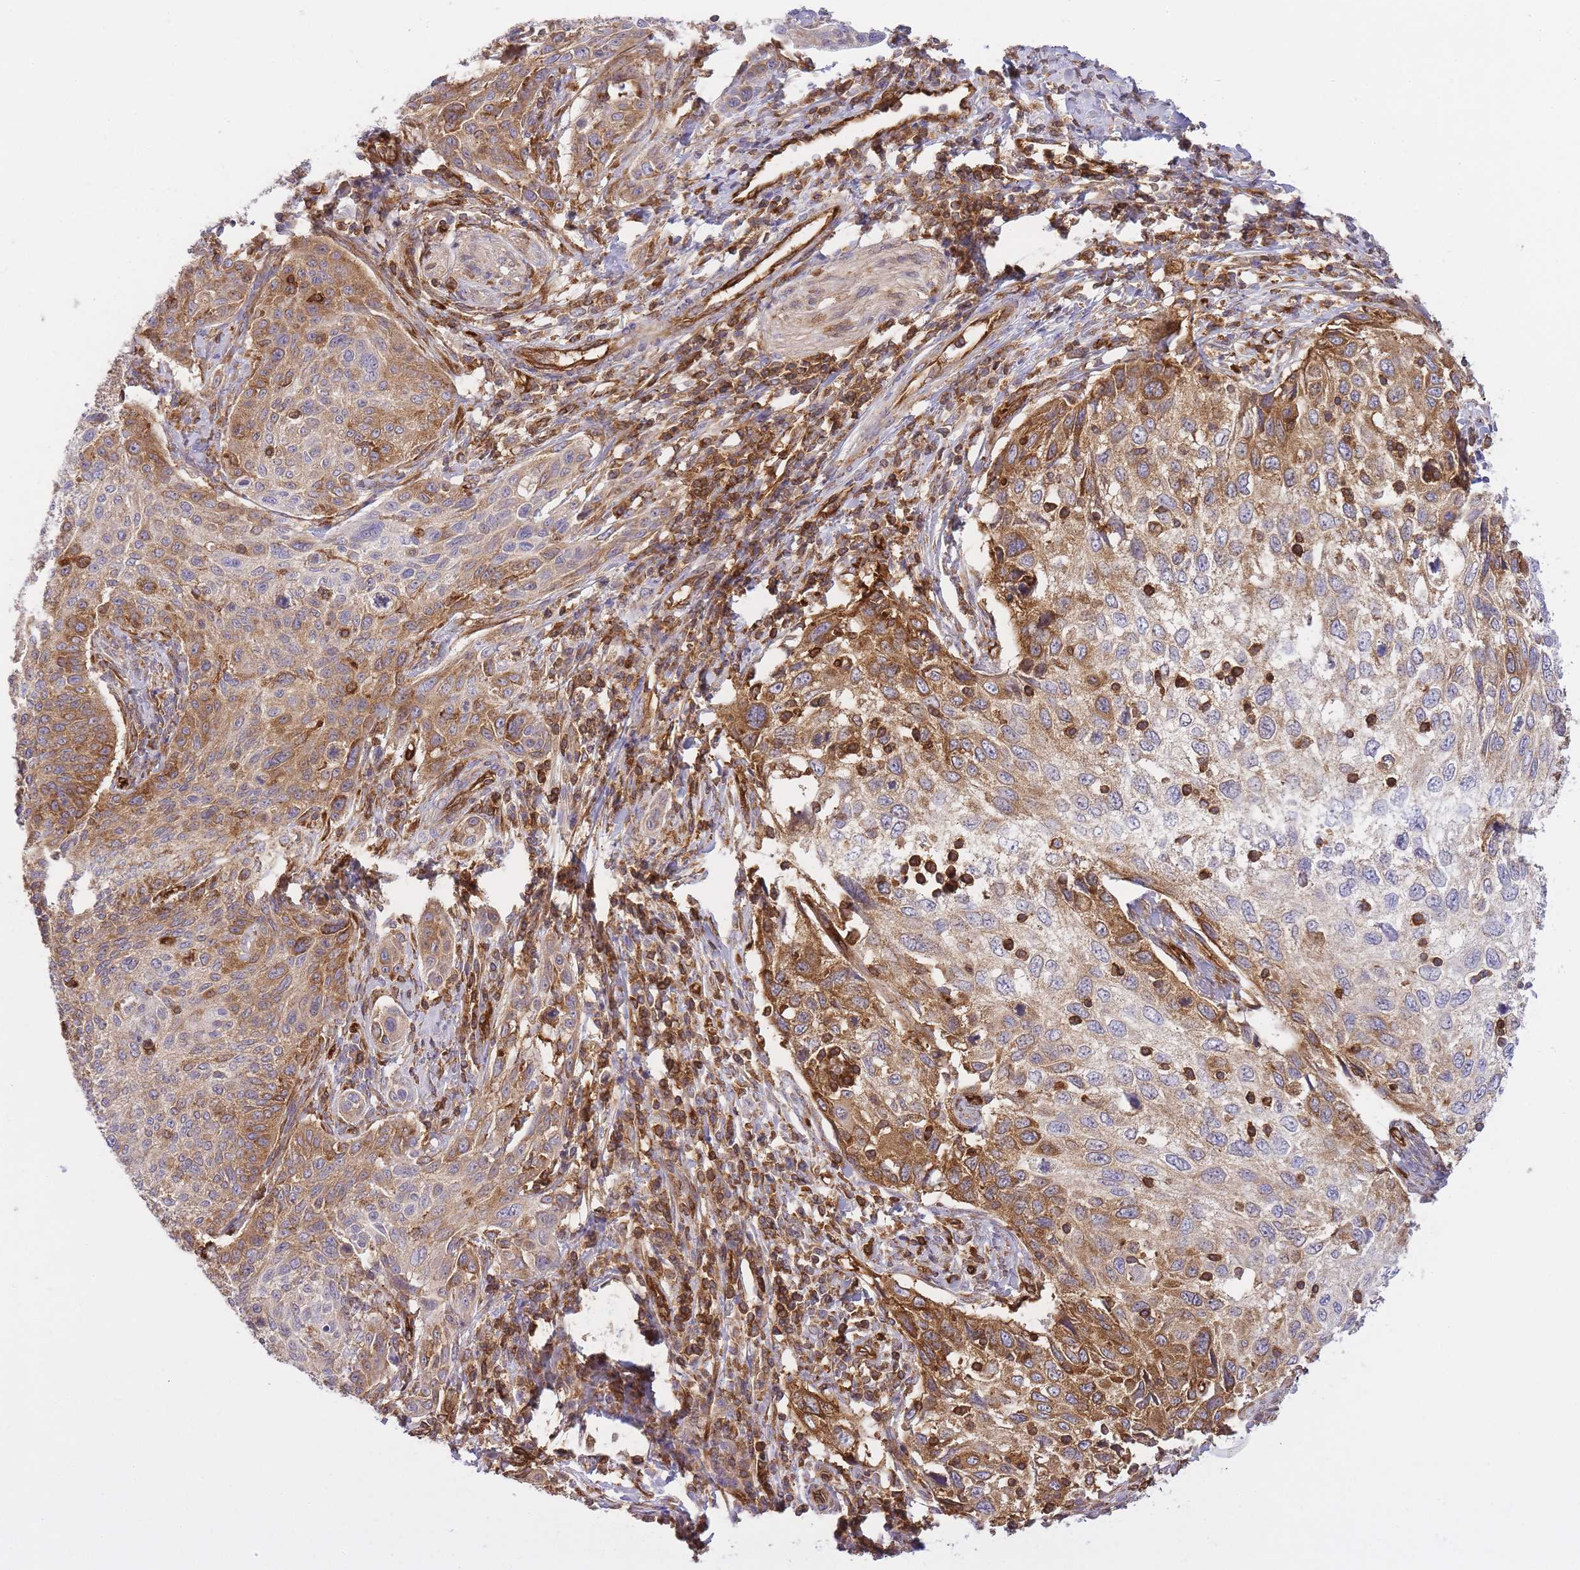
{"staining": {"intensity": "moderate", "quantity": ">75%", "location": "cytoplasmic/membranous"}, "tissue": "cervical cancer", "cell_type": "Tumor cells", "image_type": "cancer", "snomed": [{"axis": "morphology", "description": "Squamous cell carcinoma, NOS"}, {"axis": "topography", "description": "Cervix"}], "caption": "Approximately >75% of tumor cells in cervical squamous cell carcinoma display moderate cytoplasmic/membranous protein expression as visualized by brown immunohistochemical staining.", "gene": "MSN", "patient": {"sex": "female", "age": 70}}